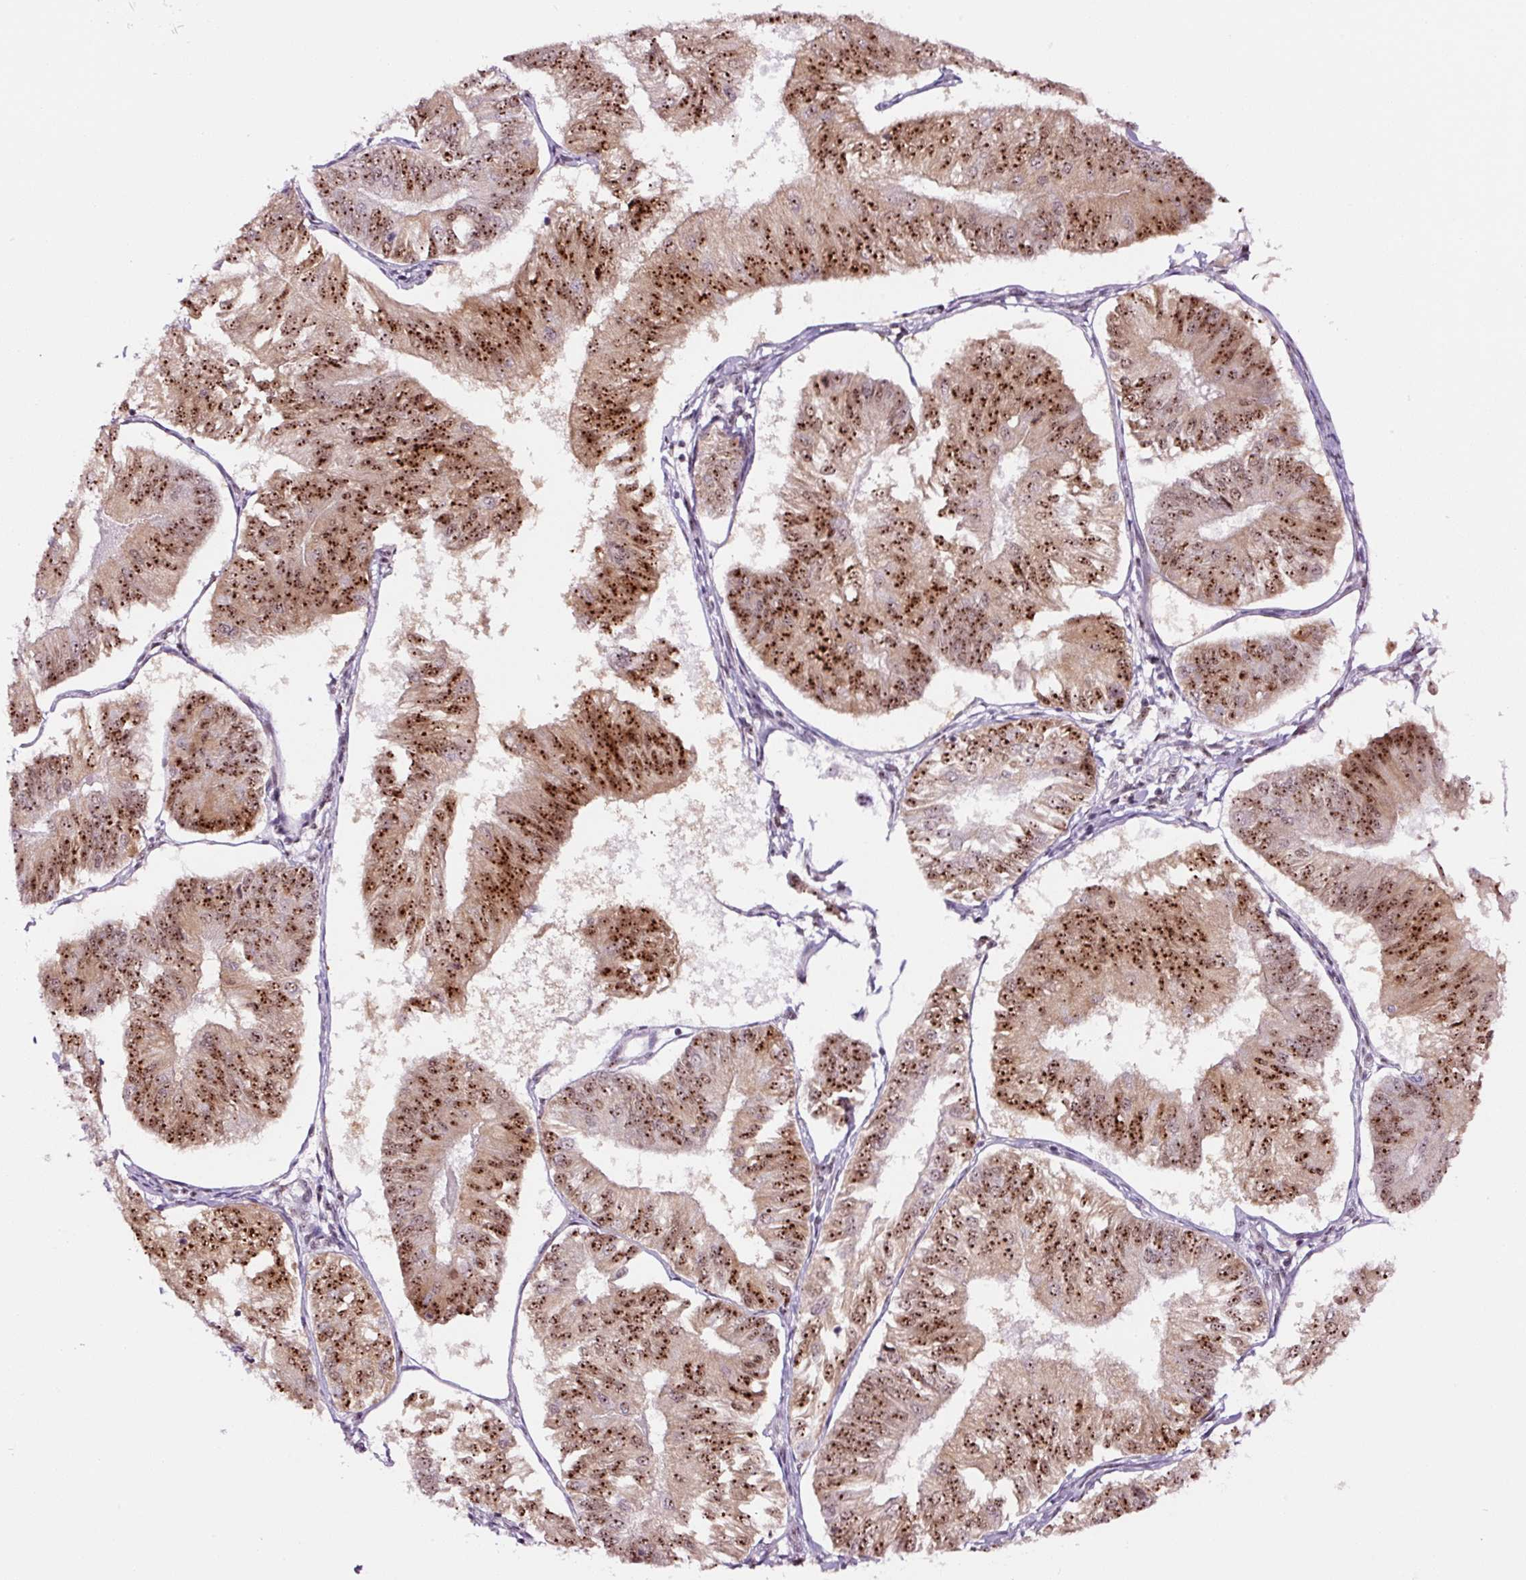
{"staining": {"intensity": "moderate", "quantity": ">75%", "location": "cytoplasmic/membranous,nuclear"}, "tissue": "endometrial cancer", "cell_type": "Tumor cells", "image_type": "cancer", "snomed": [{"axis": "morphology", "description": "Adenocarcinoma, NOS"}, {"axis": "topography", "description": "Endometrium"}], "caption": "A photomicrograph of human endometrial cancer stained for a protein shows moderate cytoplasmic/membranous and nuclear brown staining in tumor cells.", "gene": "GNL3", "patient": {"sex": "female", "age": 58}}